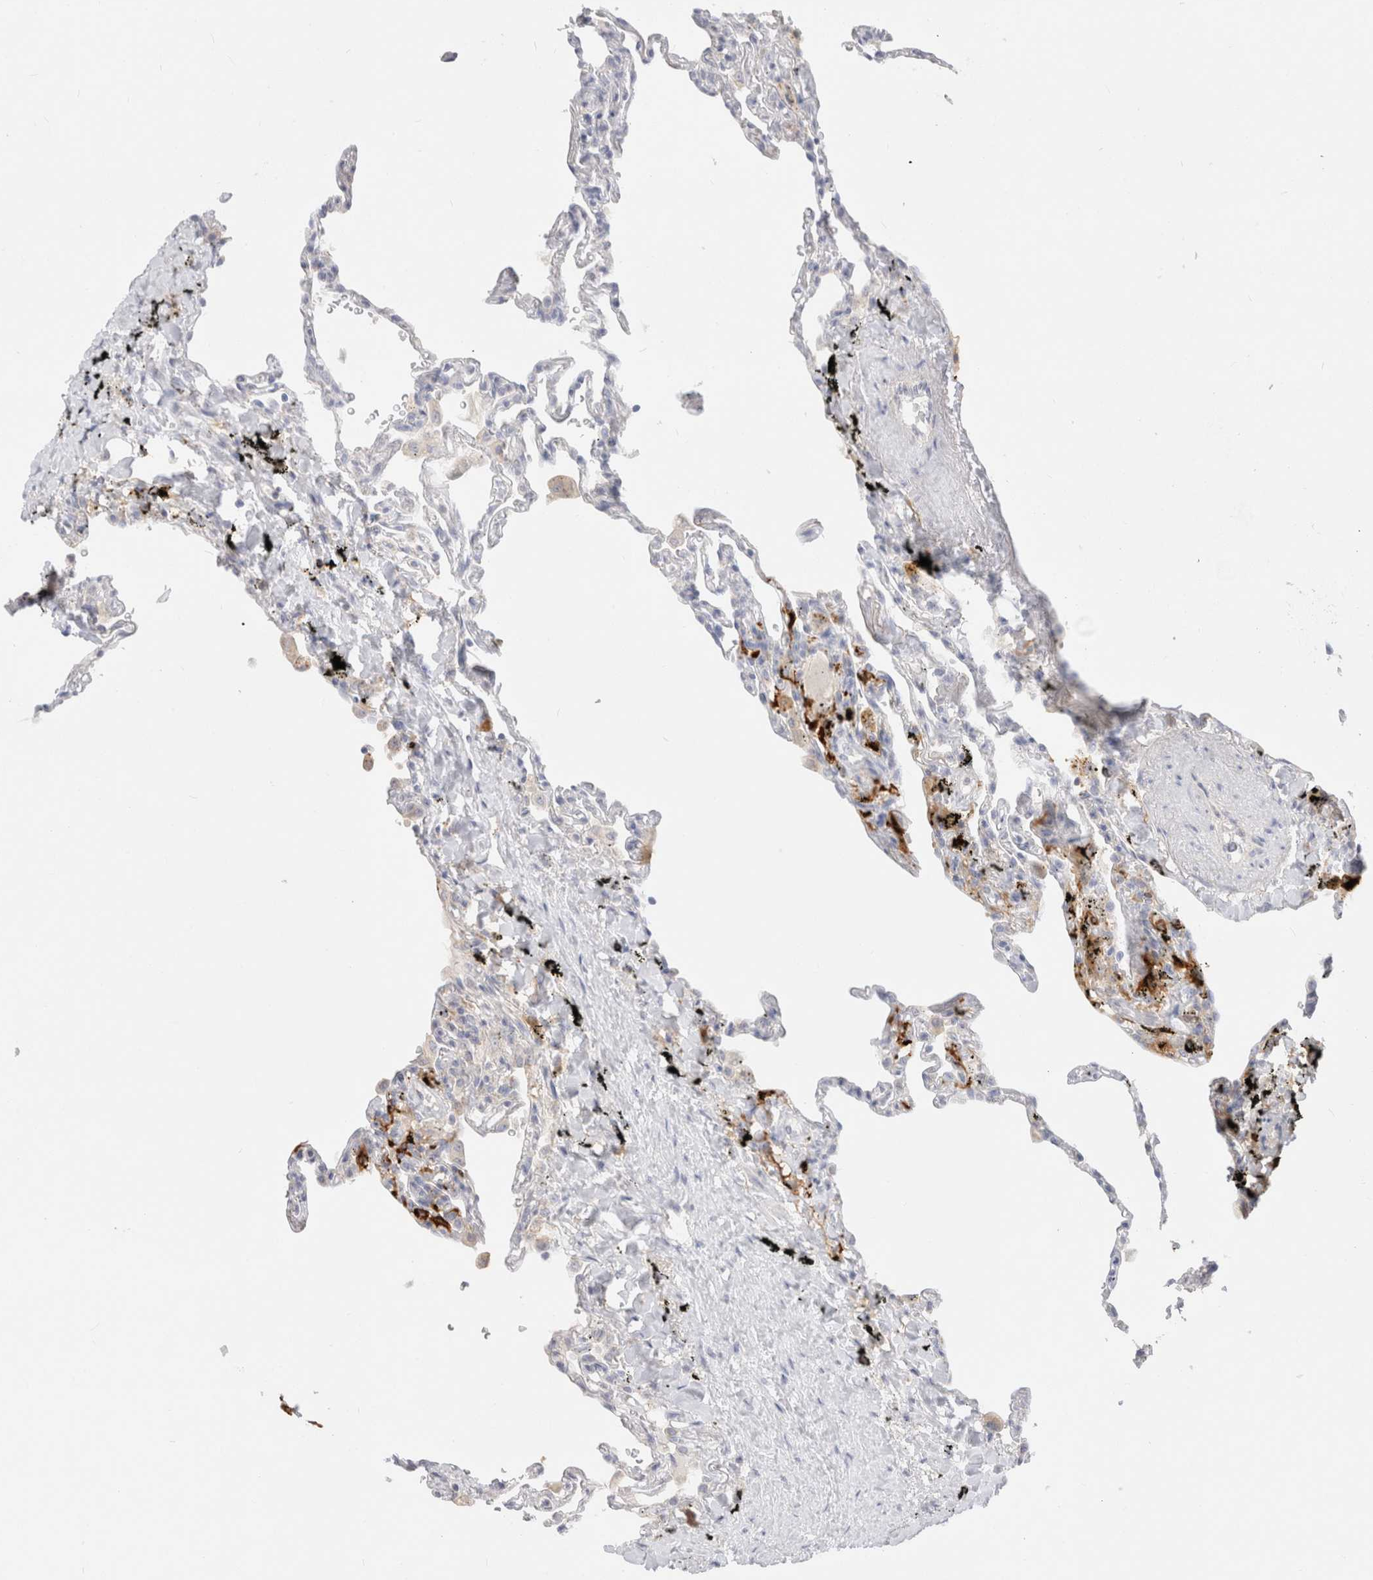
{"staining": {"intensity": "negative", "quantity": "none", "location": "none"}, "tissue": "lung", "cell_type": "Alveolar cells", "image_type": "normal", "snomed": [{"axis": "morphology", "description": "Normal tissue, NOS"}, {"axis": "topography", "description": "Lung"}], "caption": "Protein analysis of normal lung reveals no significant staining in alveolar cells.", "gene": "EFCAB13", "patient": {"sex": "male", "age": 59}}